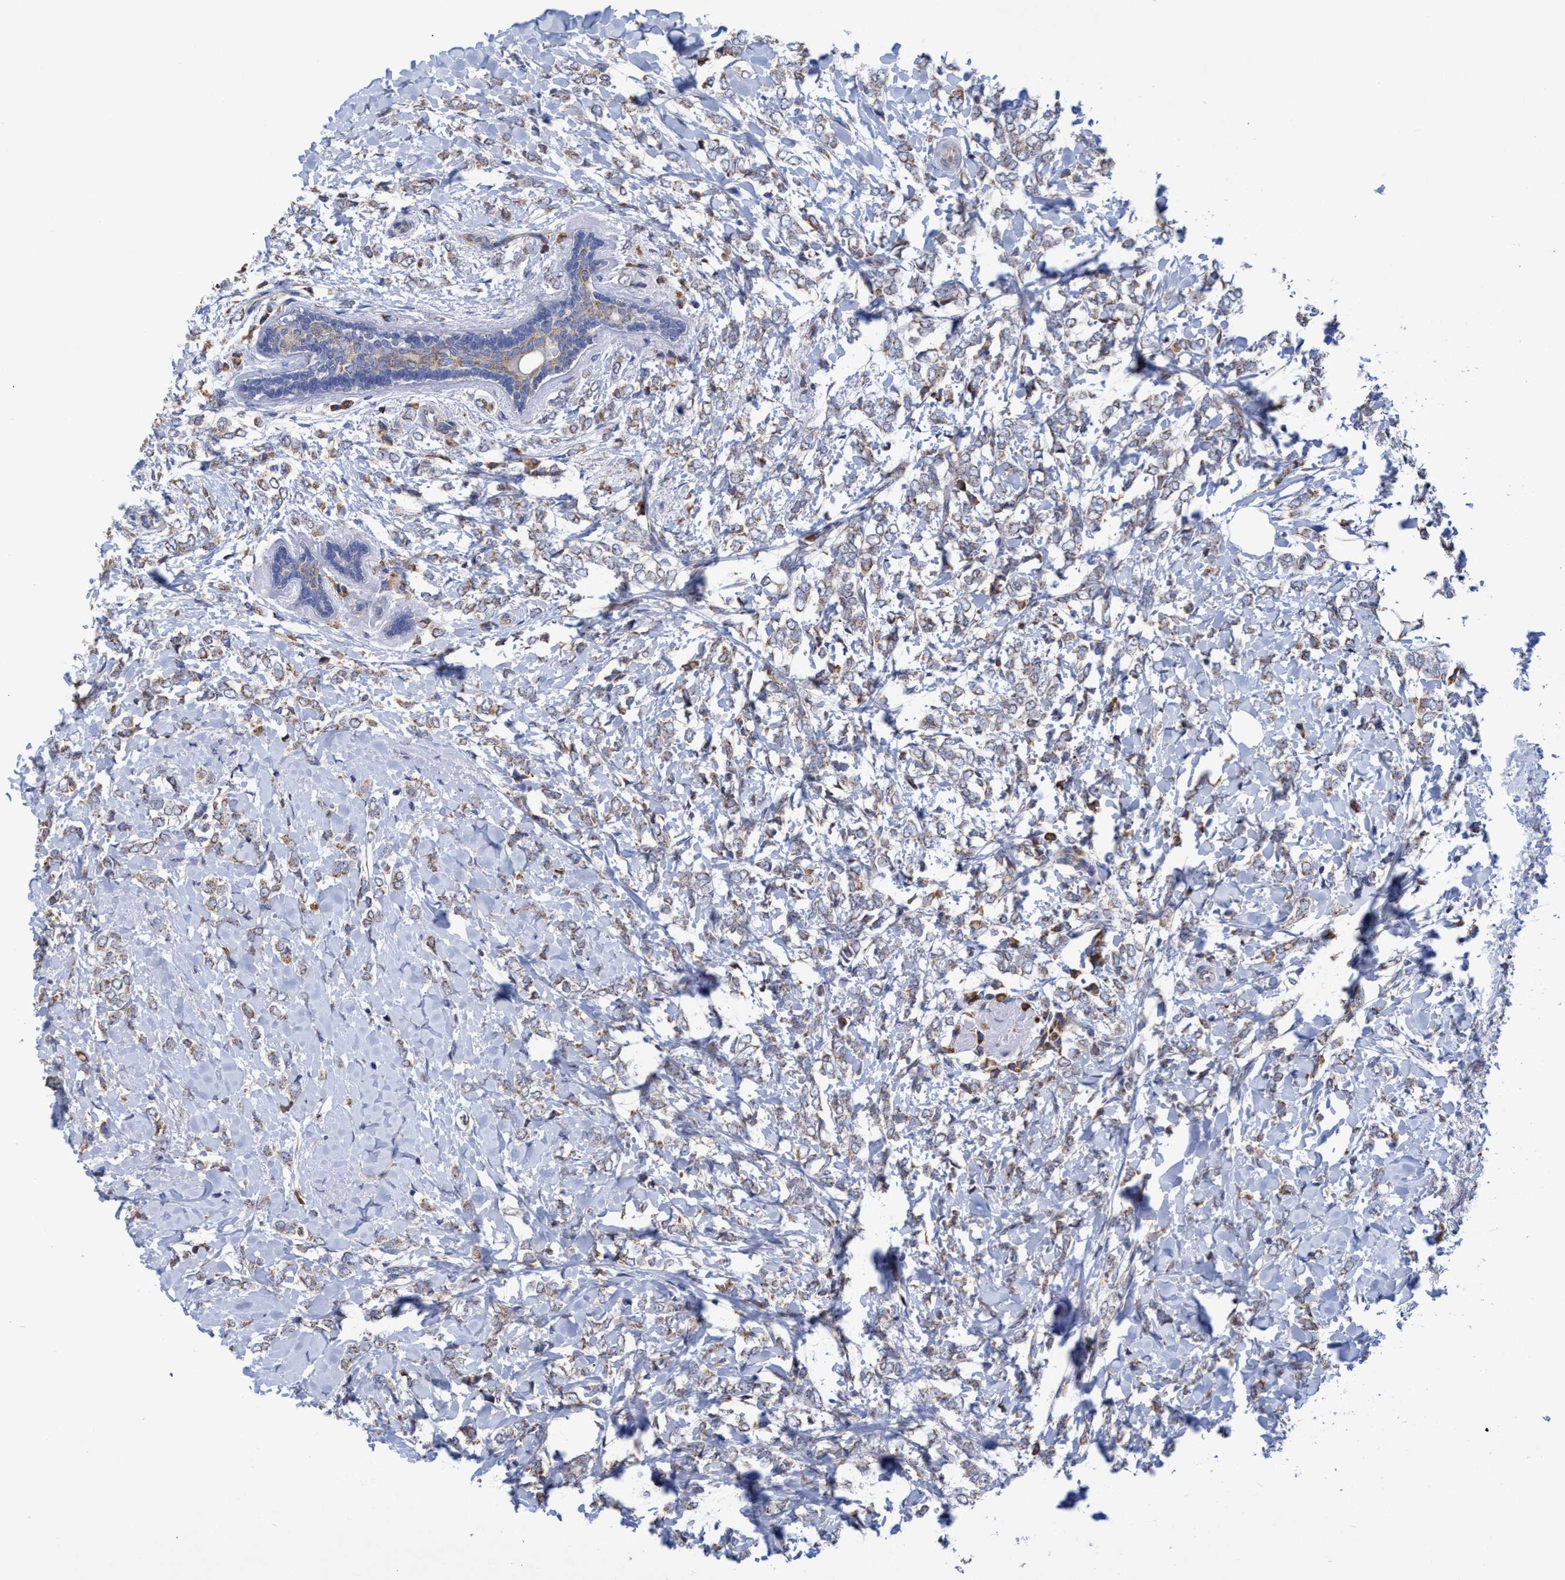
{"staining": {"intensity": "weak", "quantity": ">75%", "location": "cytoplasmic/membranous"}, "tissue": "breast cancer", "cell_type": "Tumor cells", "image_type": "cancer", "snomed": [{"axis": "morphology", "description": "Normal tissue, NOS"}, {"axis": "morphology", "description": "Lobular carcinoma"}, {"axis": "topography", "description": "Breast"}], "caption": "Protein staining of breast cancer (lobular carcinoma) tissue reveals weak cytoplasmic/membranous expression in about >75% of tumor cells.", "gene": "NAT16", "patient": {"sex": "female", "age": 47}}